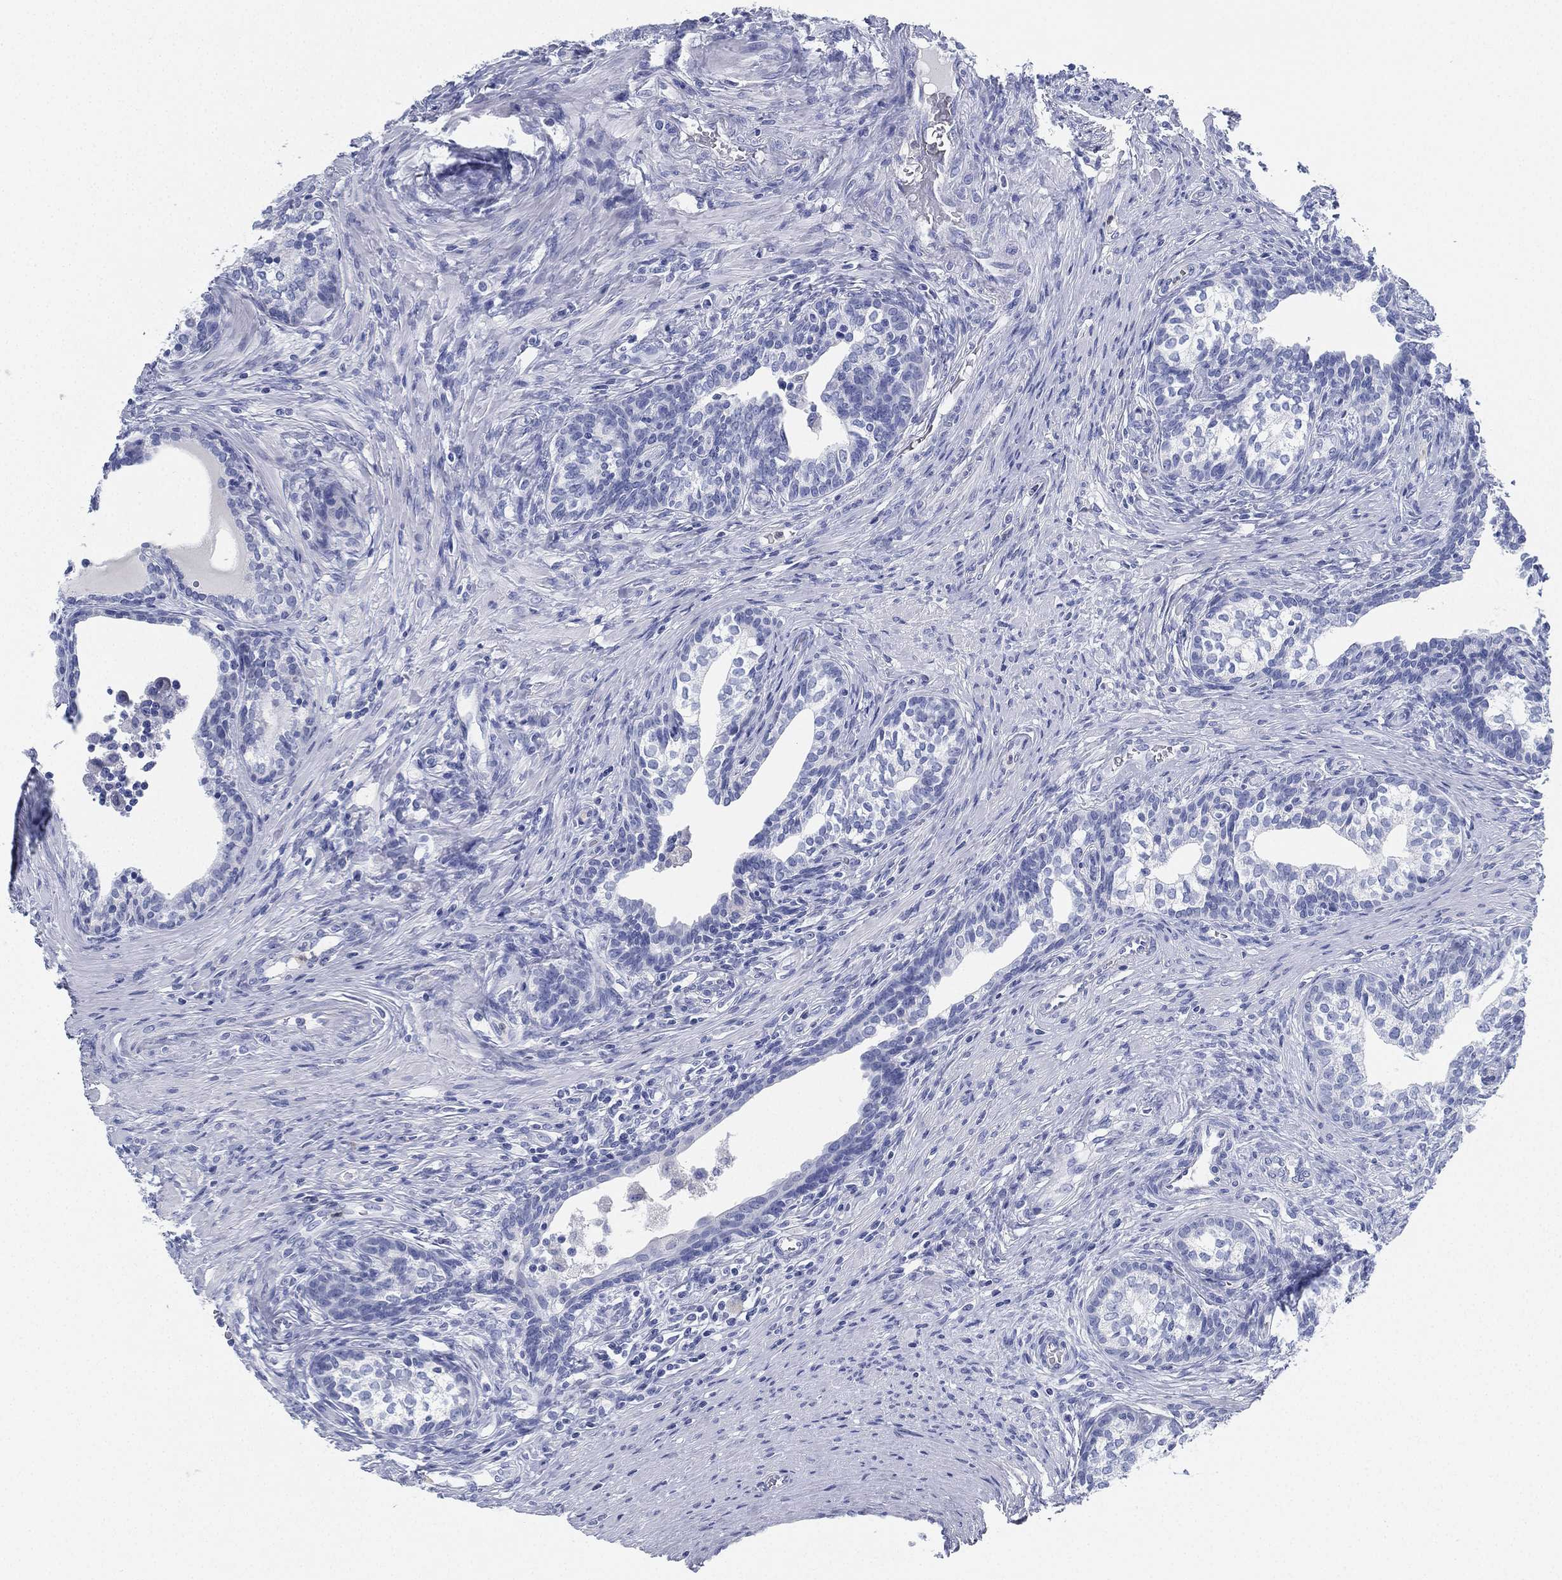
{"staining": {"intensity": "negative", "quantity": "none", "location": "none"}, "tissue": "prostate cancer", "cell_type": "Tumor cells", "image_type": "cancer", "snomed": [{"axis": "morphology", "description": "Adenocarcinoma, NOS"}, {"axis": "morphology", "description": "Adenocarcinoma, High grade"}, {"axis": "topography", "description": "Prostate"}], "caption": "This micrograph is of adenocarcinoma (high-grade) (prostate) stained with IHC to label a protein in brown with the nuclei are counter-stained blue. There is no expression in tumor cells.", "gene": "DEFB121", "patient": {"sex": "male", "age": 61}}